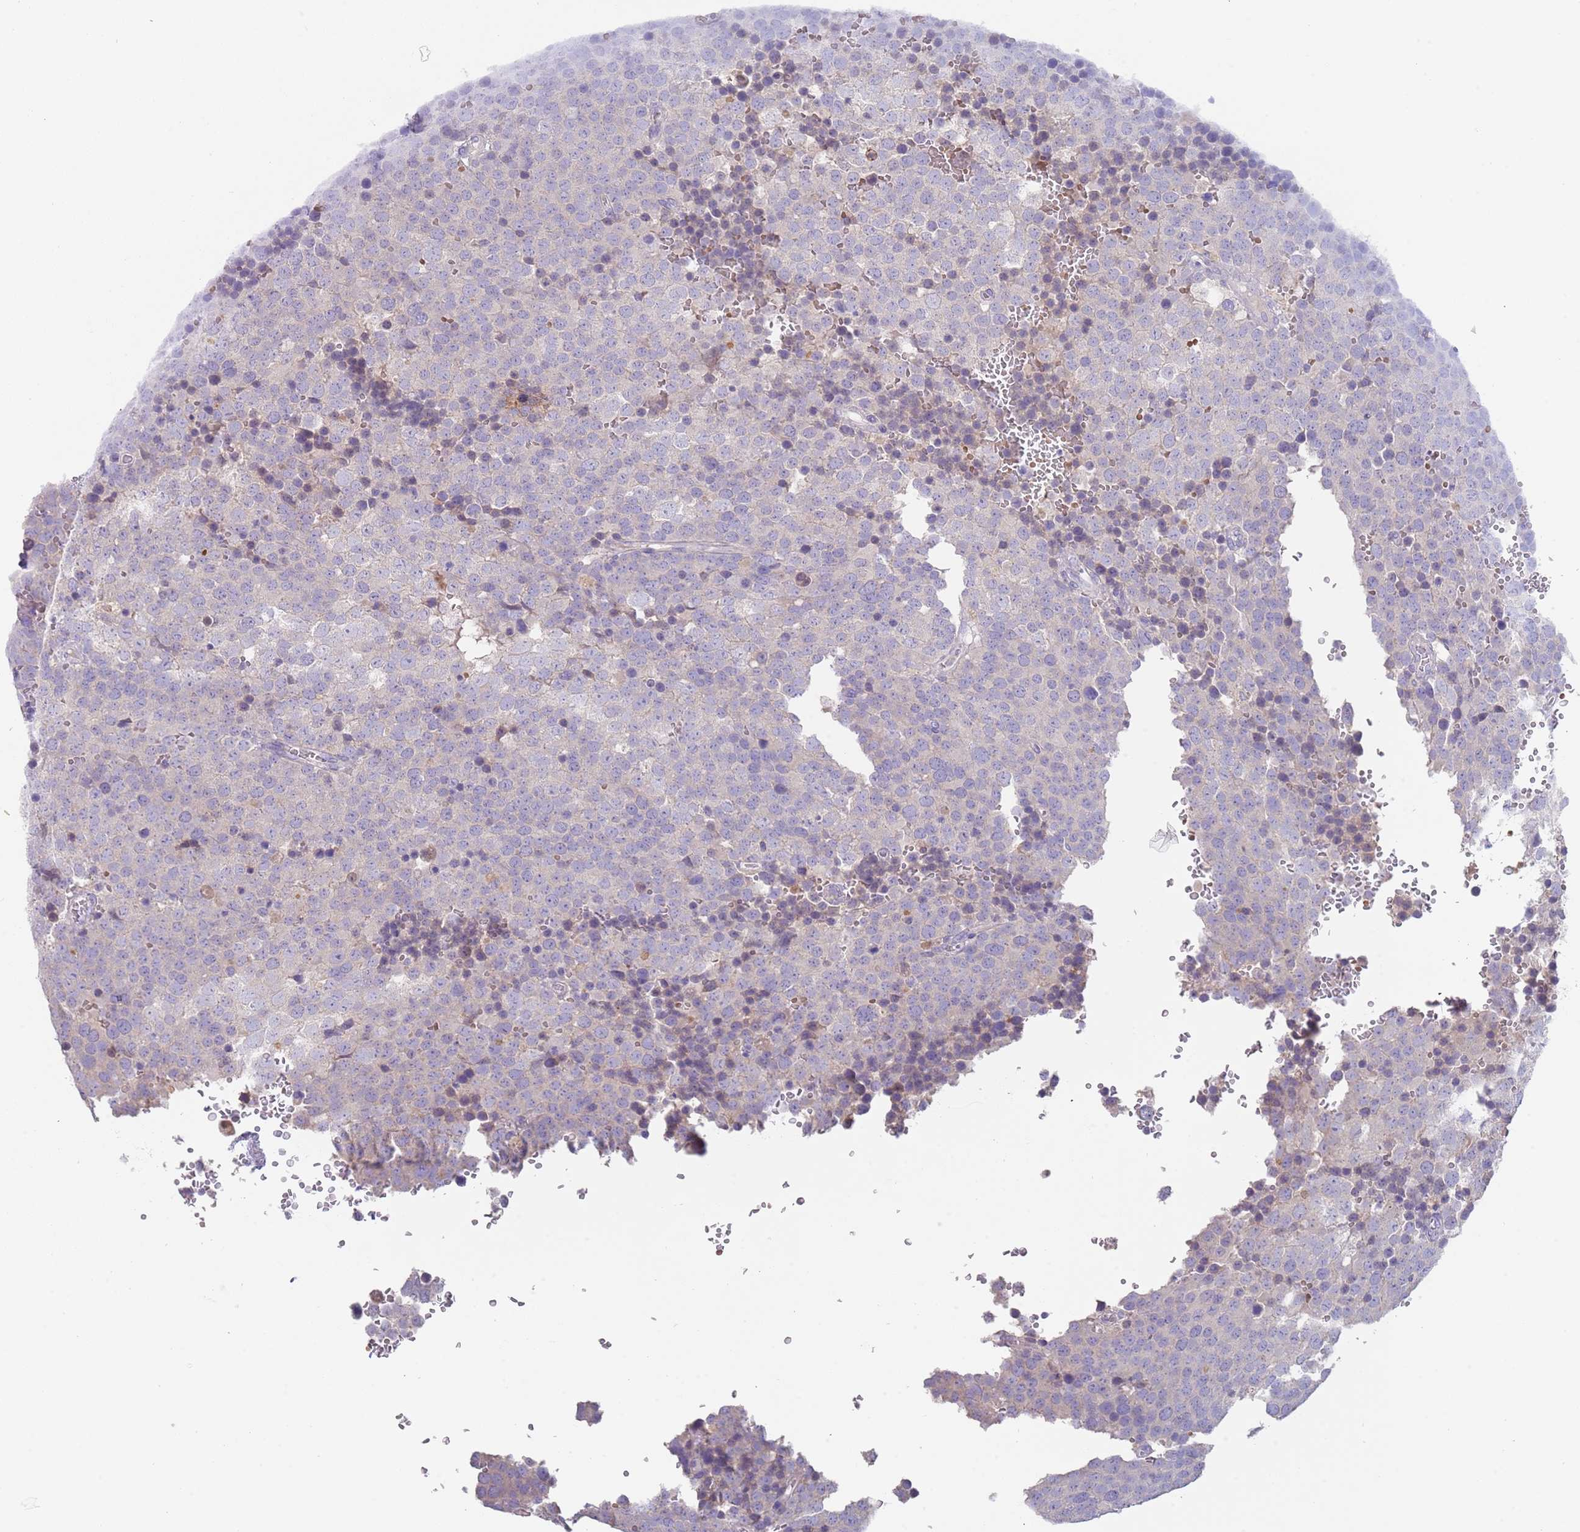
{"staining": {"intensity": "negative", "quantity": "none", "location": "none"}, "tissue": "testis cancer", "cell_type": "Tumor cells", "image_type": "cancer", "snomed": [{"axis": "morphology", "description": "Seminoma, NOS"}, {"axis": "topography", "description": "Testis"}], "caption": "Tumor cells show no significant staining in testis cancer.", "gene": "TMEM251", "patient": {"sex": "male", "age": 71}}